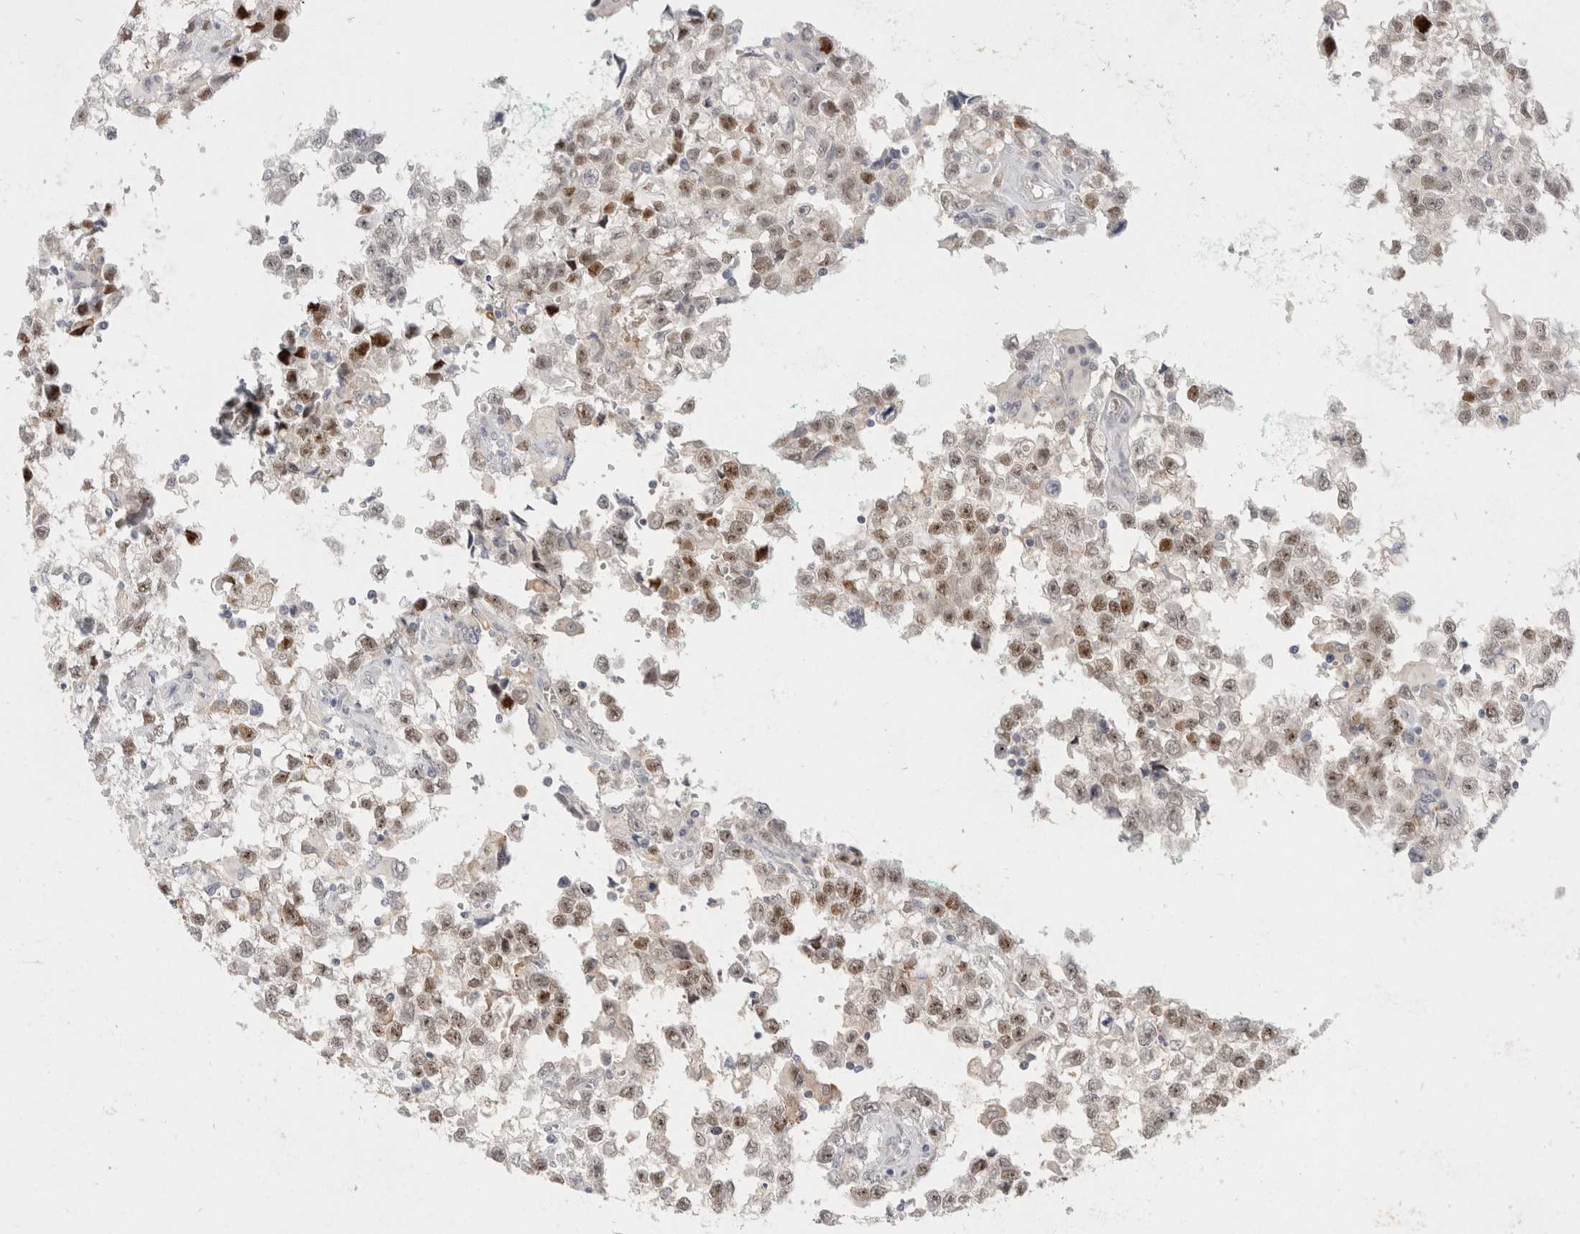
{"staining": {"intensity": "moderate", "quantity": ">75%", "location": "nuclear"}, "tissue": "testis cancer", "cell_type": "Tumor cells", "image_type": "cancer", "snomed": [{"axis": "morphology", "description": "Seminoma, NOS"}, {"axis": "morphology", "description": "Carcinoma, Embryonal, NOS"}, {"axis": "topography", "description": "Testis"}], "caption": "Protein staining by immunohistochemistry (IHC) exhibits moderate nuclear positivity in approximately >75% of tumor cells in testis cancer (seminoma).", "gene": "TOM1L2", "patient": {"sex": "male", "age": 51}}